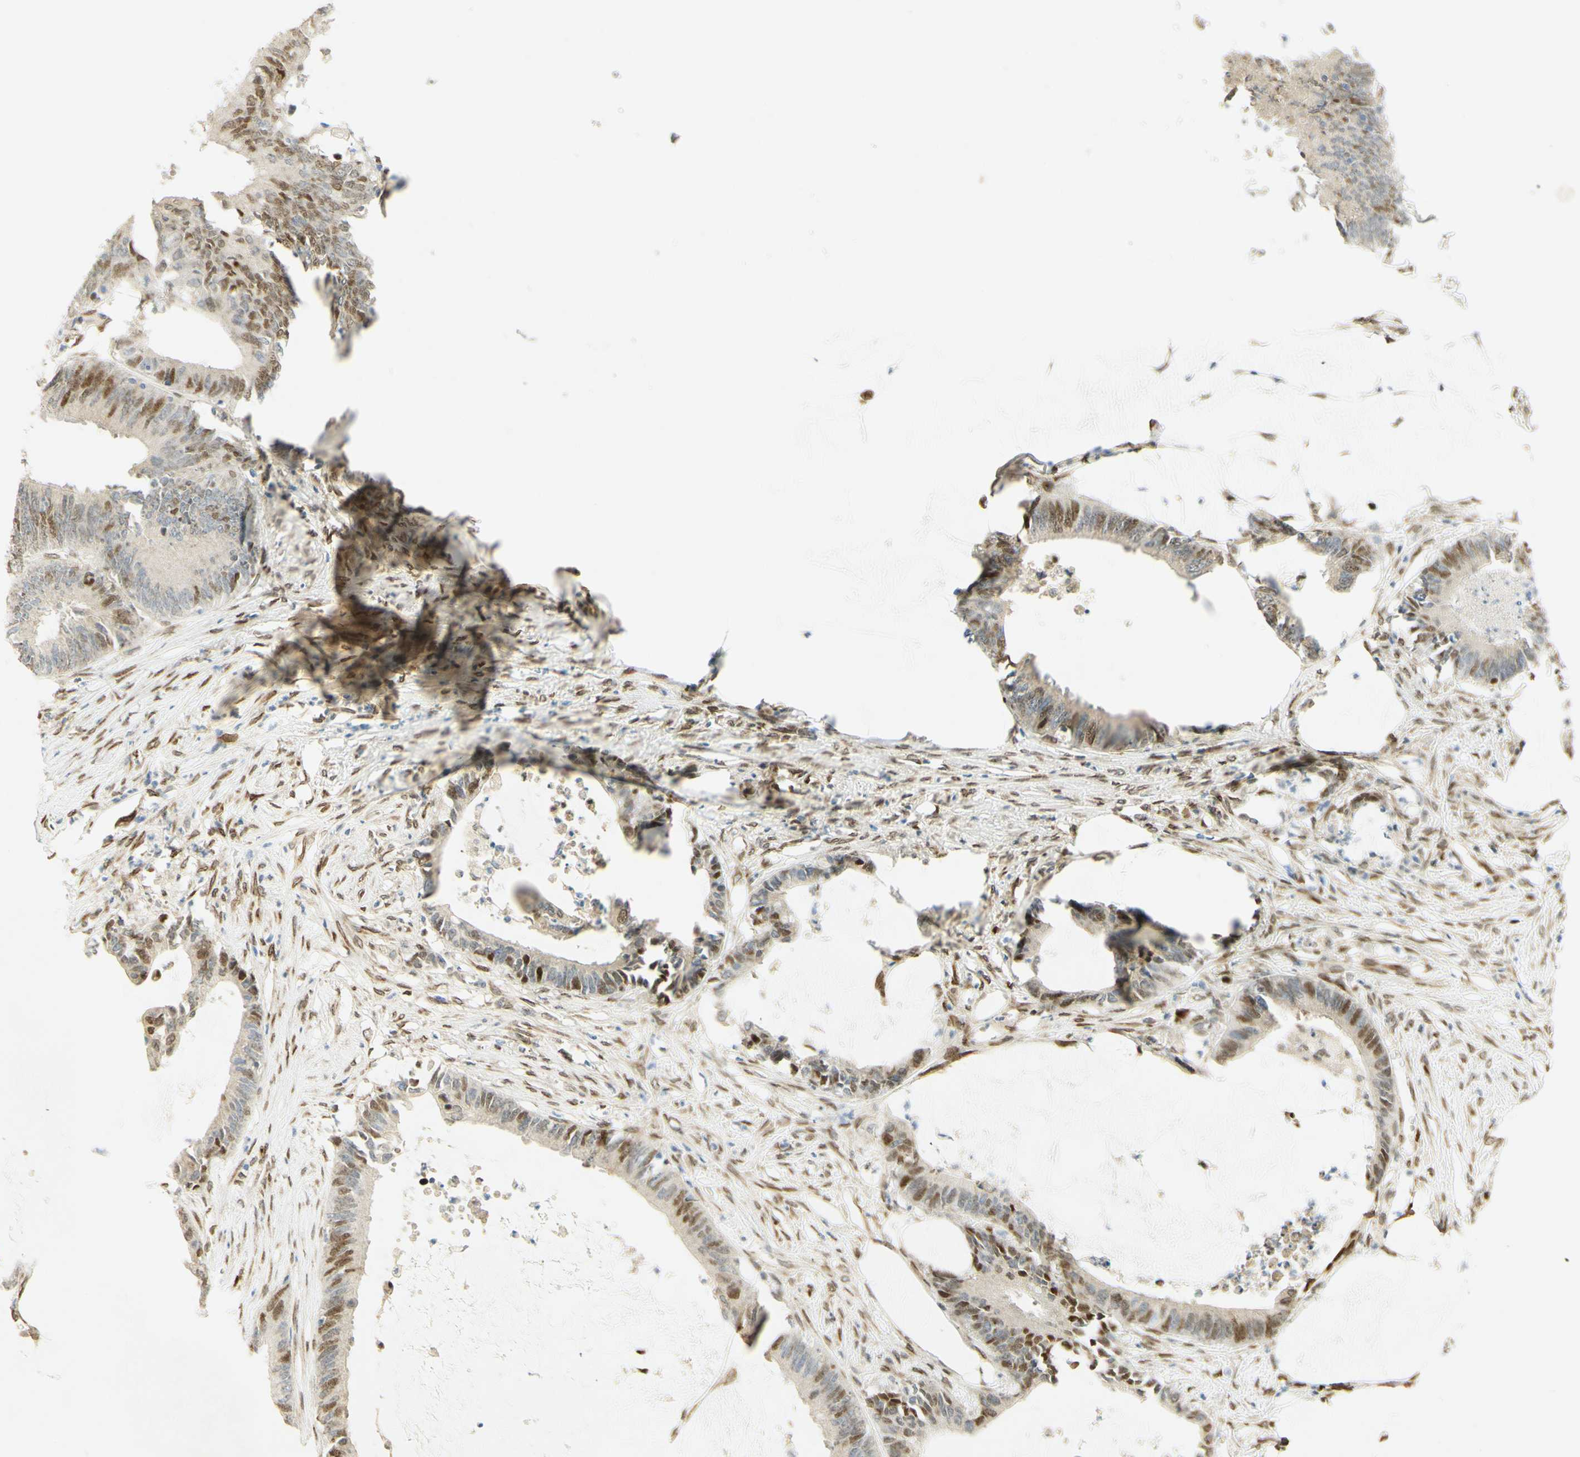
{"staining": {"intensity": "moderate", "quantity": "25%-75%", "location": "nuclear"}, "tissue": "colorectal cancer", "cell_type": "Tumor cells", "image_type": "cancer", "snomed": [{"axis": "morphology", "description": "Adenocarcinoma, NOS"}, {"axis": "topography", "description": "Rectum"}], "caption": "Protein analysis of colorectal cancer (adenocarcinoma) tissue displays moderate nuclear expression in approximately 25%-75% of tumor cells.", "gene": "E2F1", "patient": {"sex": "female", "age": 66}}